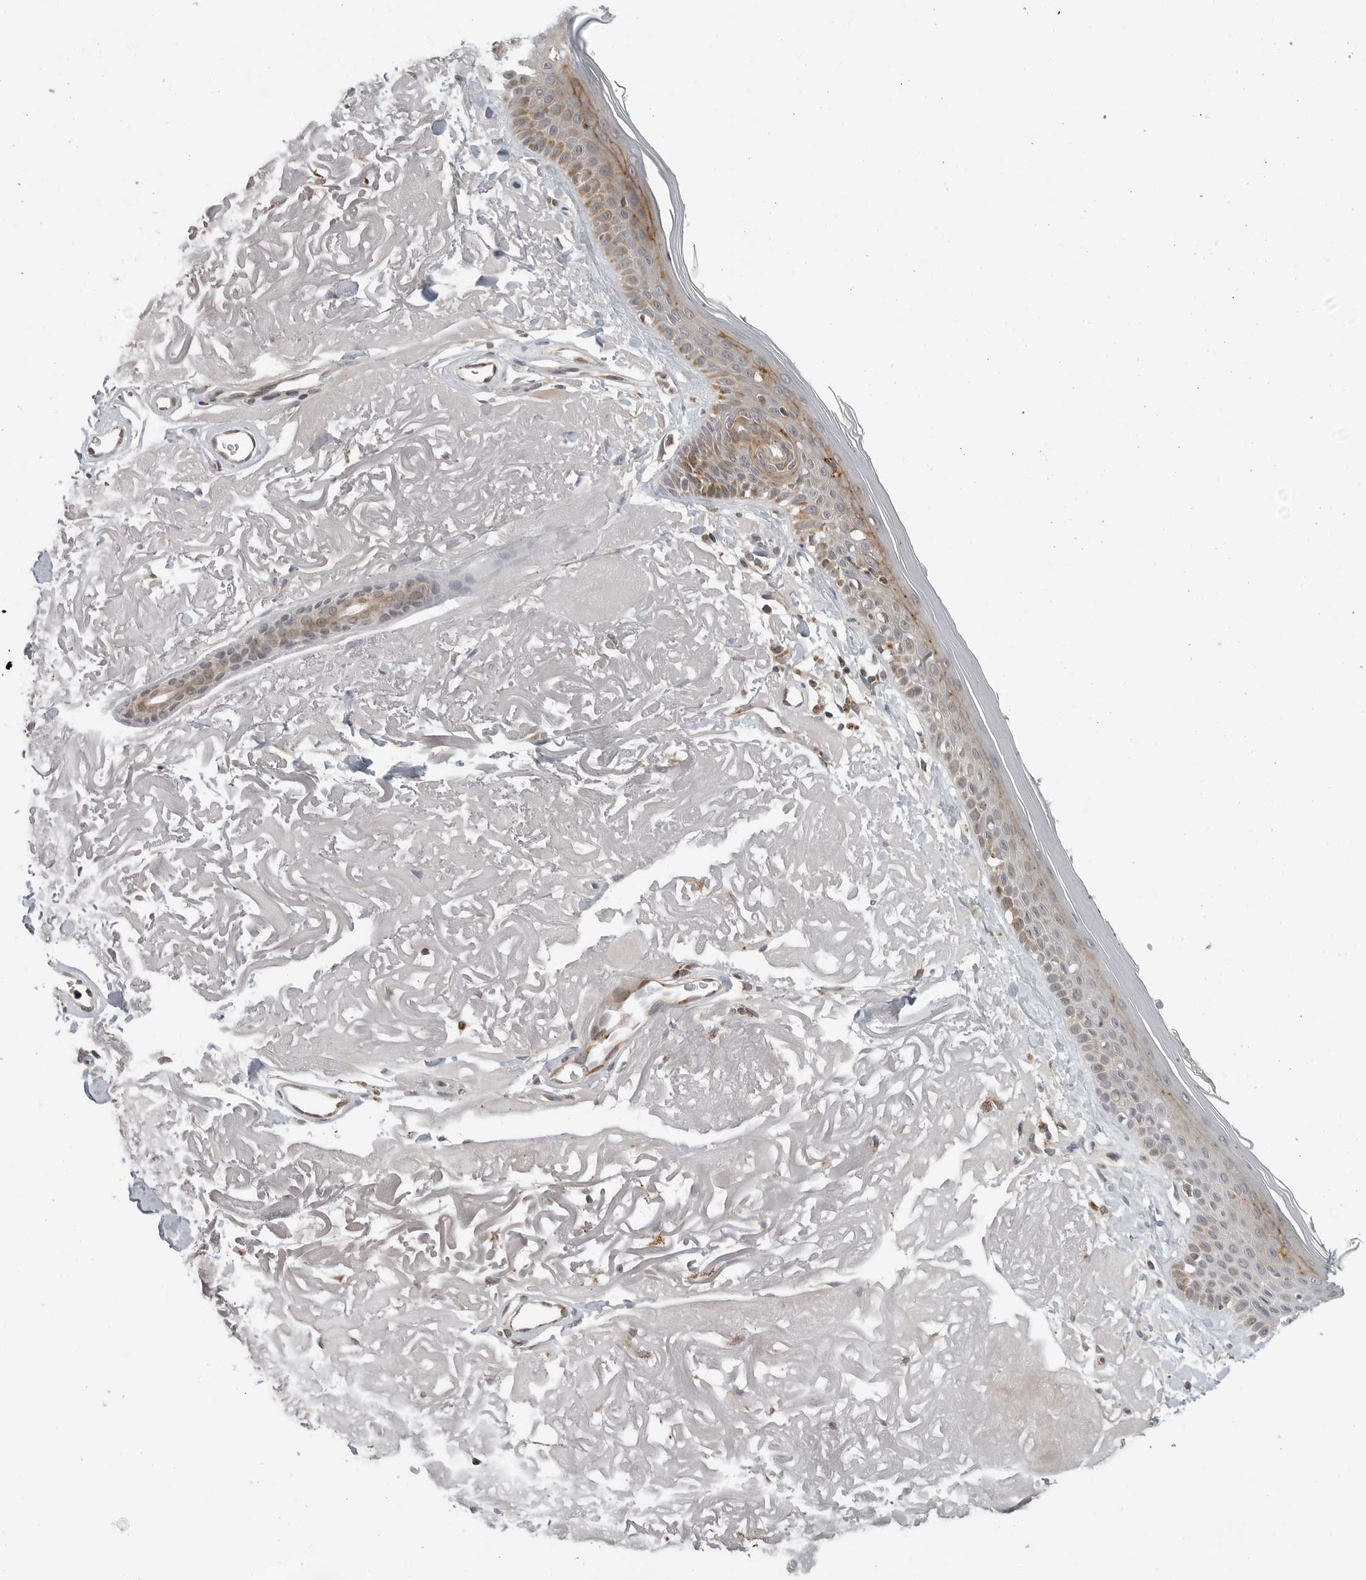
{"staining": {"intensity": "negative", "quantity": "none", "location": "none"}, "tissue": "skin", "cell_type": "Fibroblasts", "image_type": "normal", "snomed": [{"axis": "morphology", "description": "Normal tissue, NOS"}, {"axis": "topography", "description": "Skin"}, {"axis": "topography", "description": "Skeletal muscle"}], "caption": "Fibroblasts show no significant protein positivity in unremarkable skin. (Stains: DAB immunohistochemistry (IHC) with hematoxylin counter stain, Microscopy: brightfield microscopy at high magnification).", "gene": "PEX2", "patient": {"sex": "male", "age": 83}}